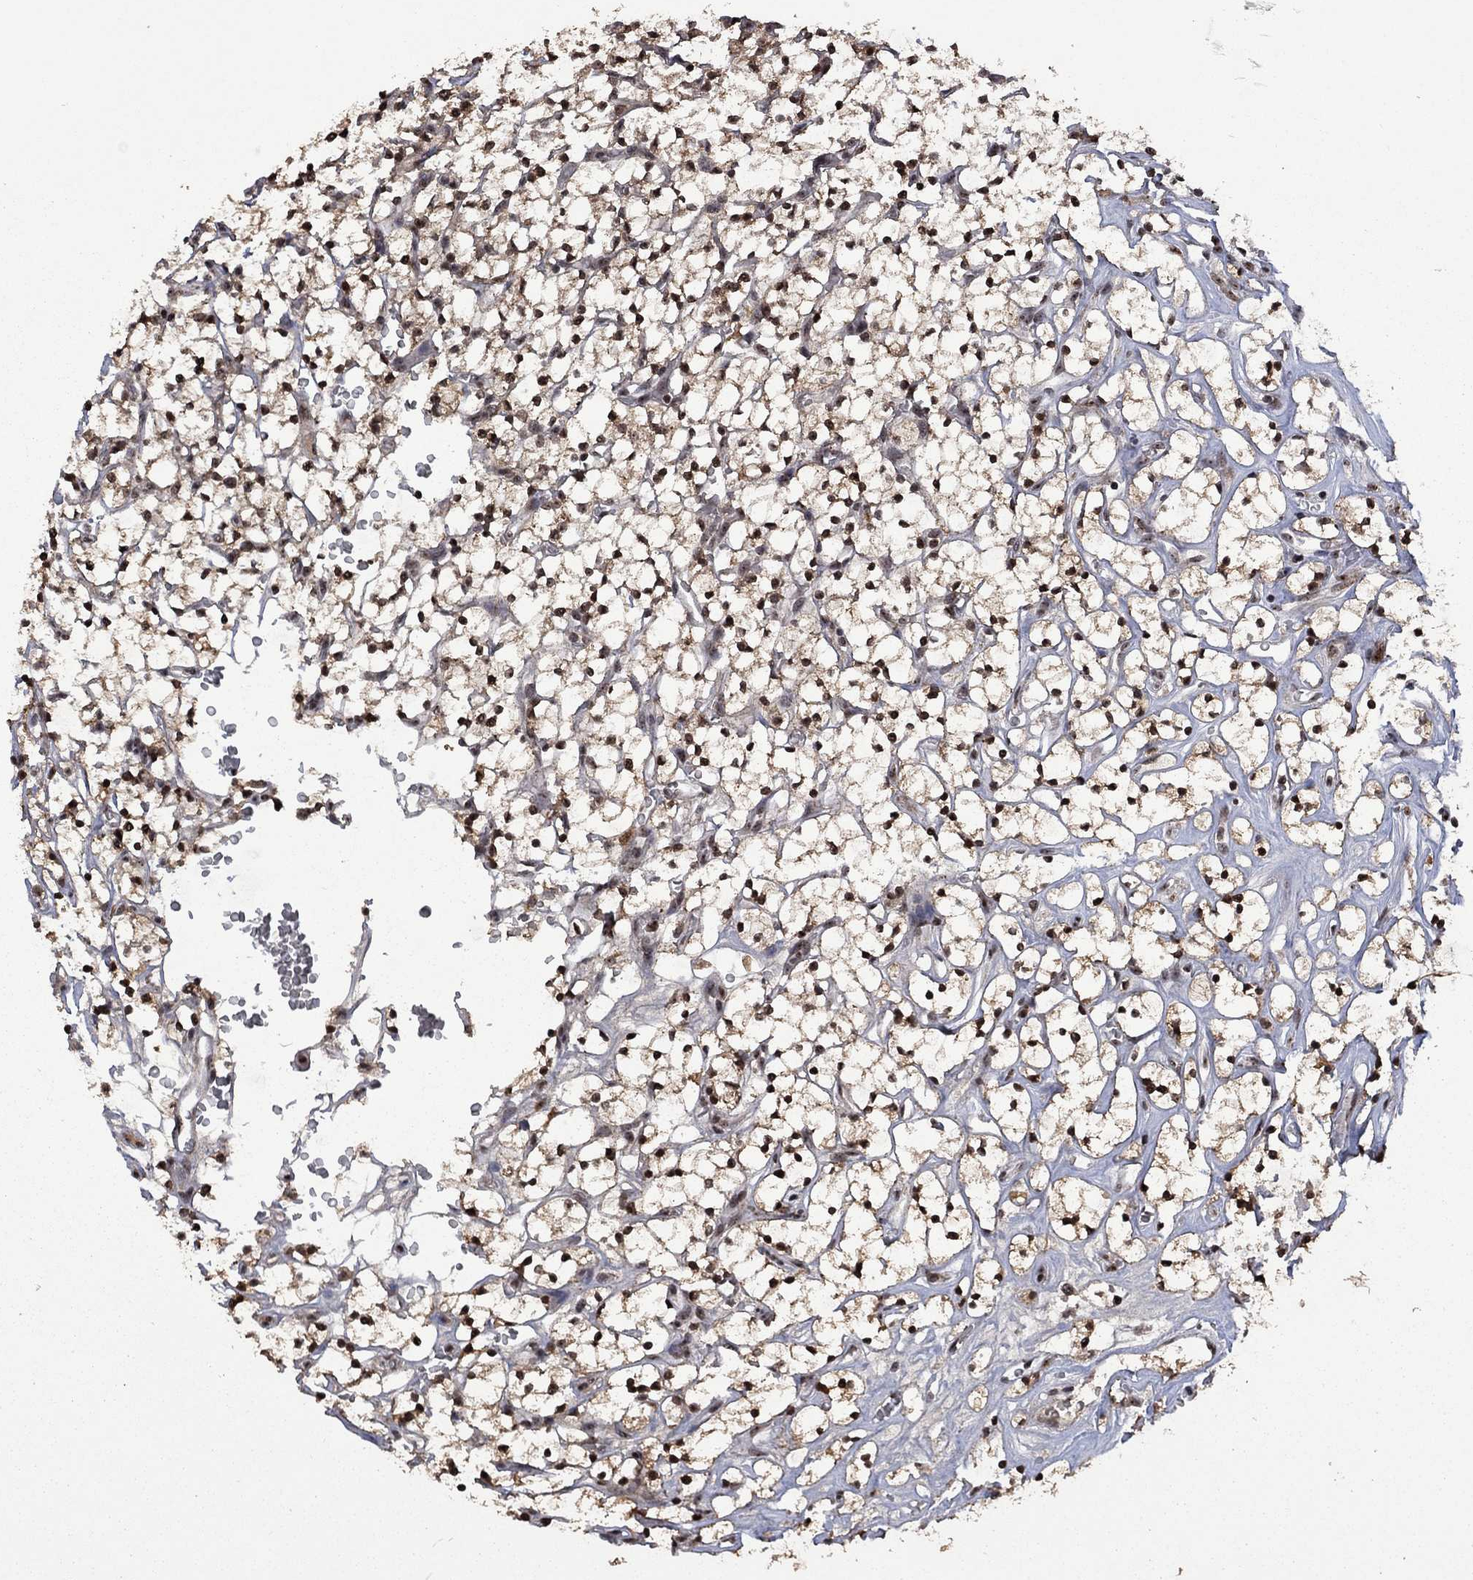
{"staining": {"intensity": "moderate", "quantity": "25%-75%", "location": "cytoplasmic/membranous,nuclear"}, "tissue": "renal cancer", "cell_type": "Tumor cells", "image_type": "cancer", "snomed": [{"axis": "morphology", "description": "Adenocarcinoma, NOS"}, {"axis": "topography", "description": "Kidney"}], "caption": "An image showing moderate cytoplasmic/membranous and nuclear positivity in about 25%-75% of tumor cells in adenocarcinoma (renal), as visualized by brown immunohistochemical staining.", "gene": "FBL", "patient": {"sex": "female", "age": 64}}